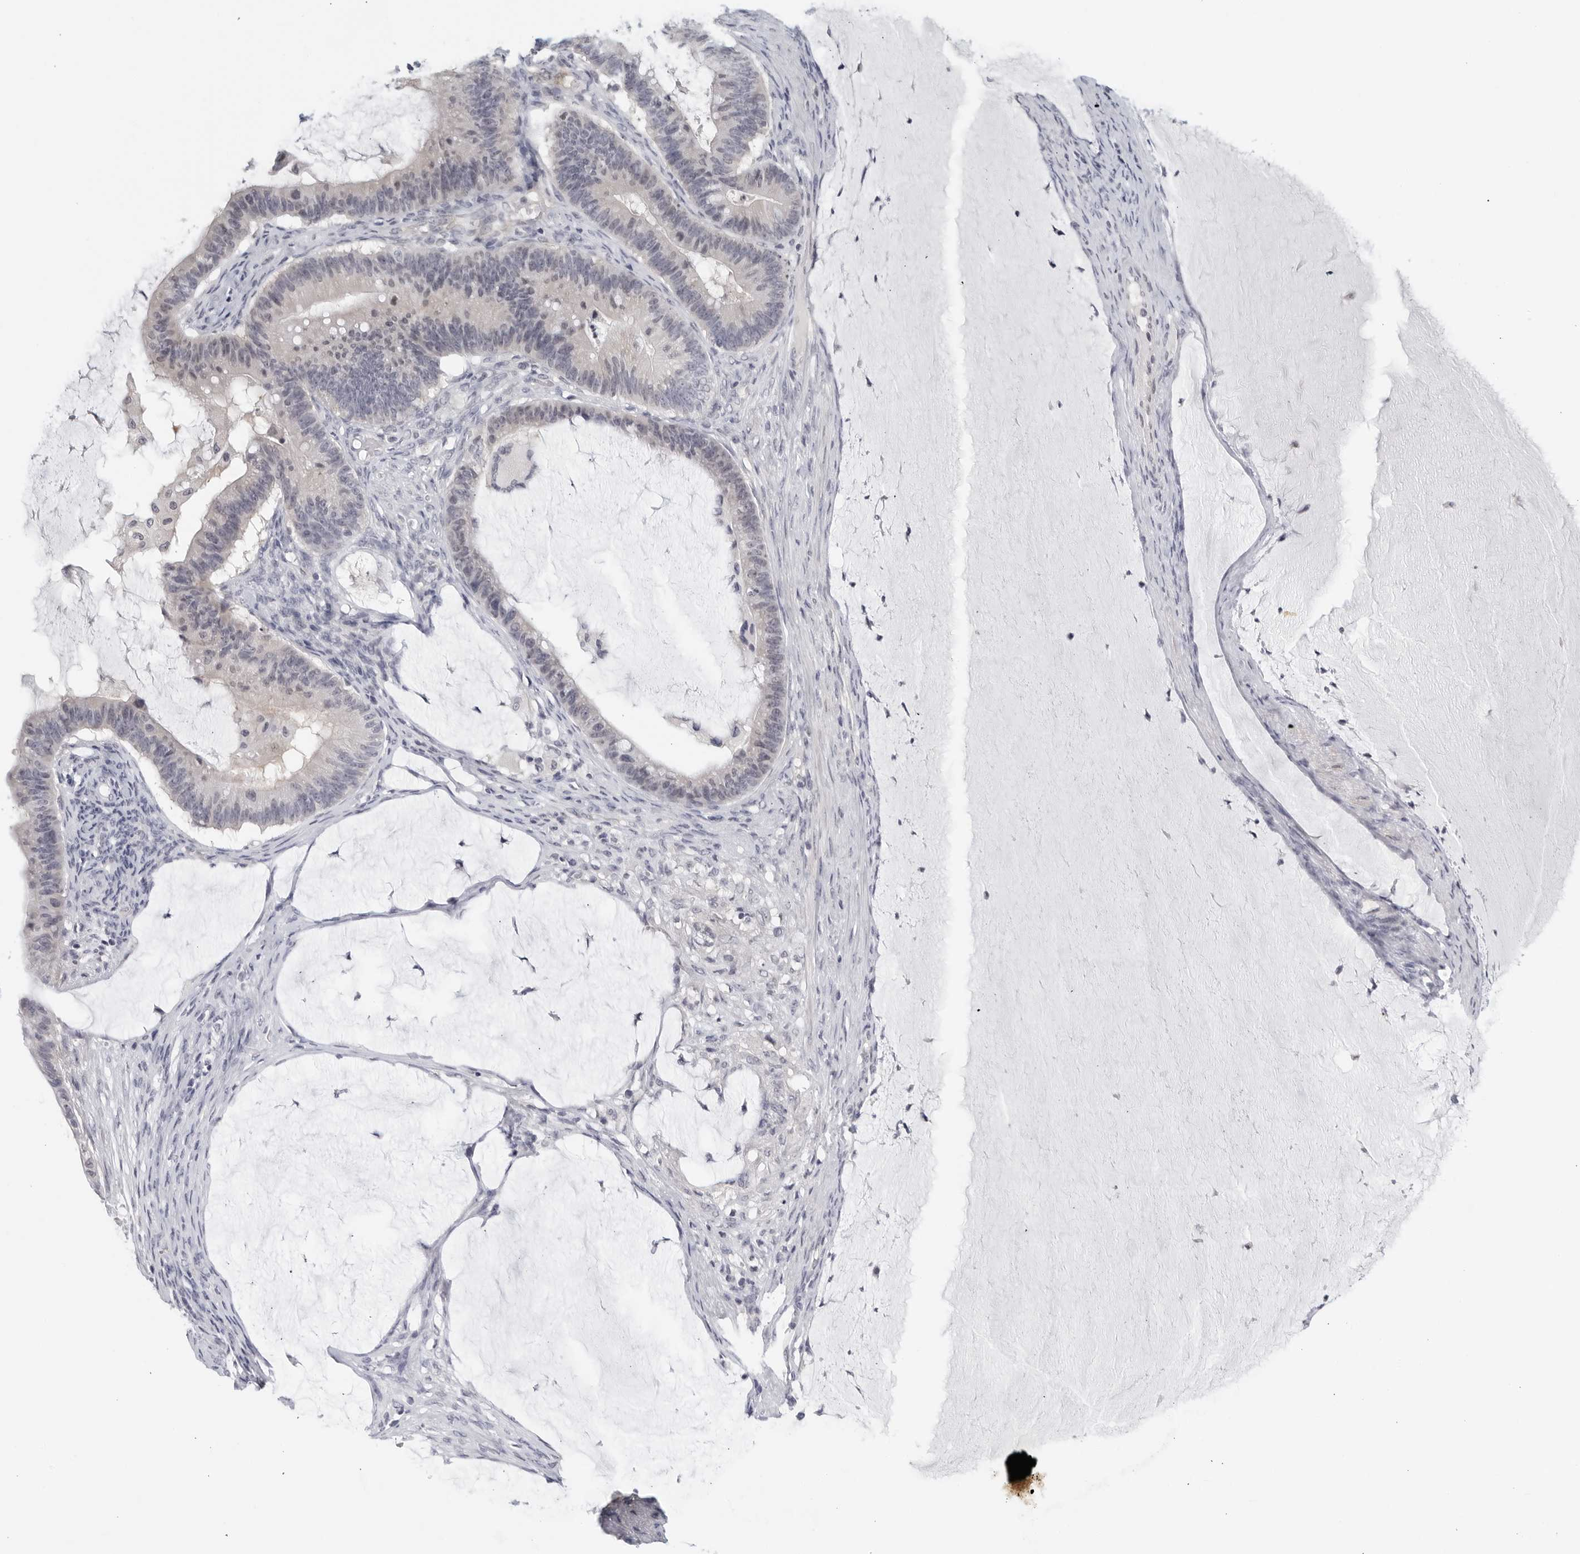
{"staining": {"intensity": "negative", "quantity": "none", "location": "none"}, "tissue": "ovarian cancer", "cell_type": "Tumor cells", "image_type": "cancer", "snomed": [{"axis": "morphology", "description": "Cystadenocarcinoma, mucinous, NOS"}, {"axis": "topography", "description": "Ovary"}], "caption": "Photomicrograph shows no protein positivity in tumor cells of mucinous cystadenocarcinoma (ovarian) tissue.", "gene": "MATN1", "patient": {"sex": "female", "age": 61}}